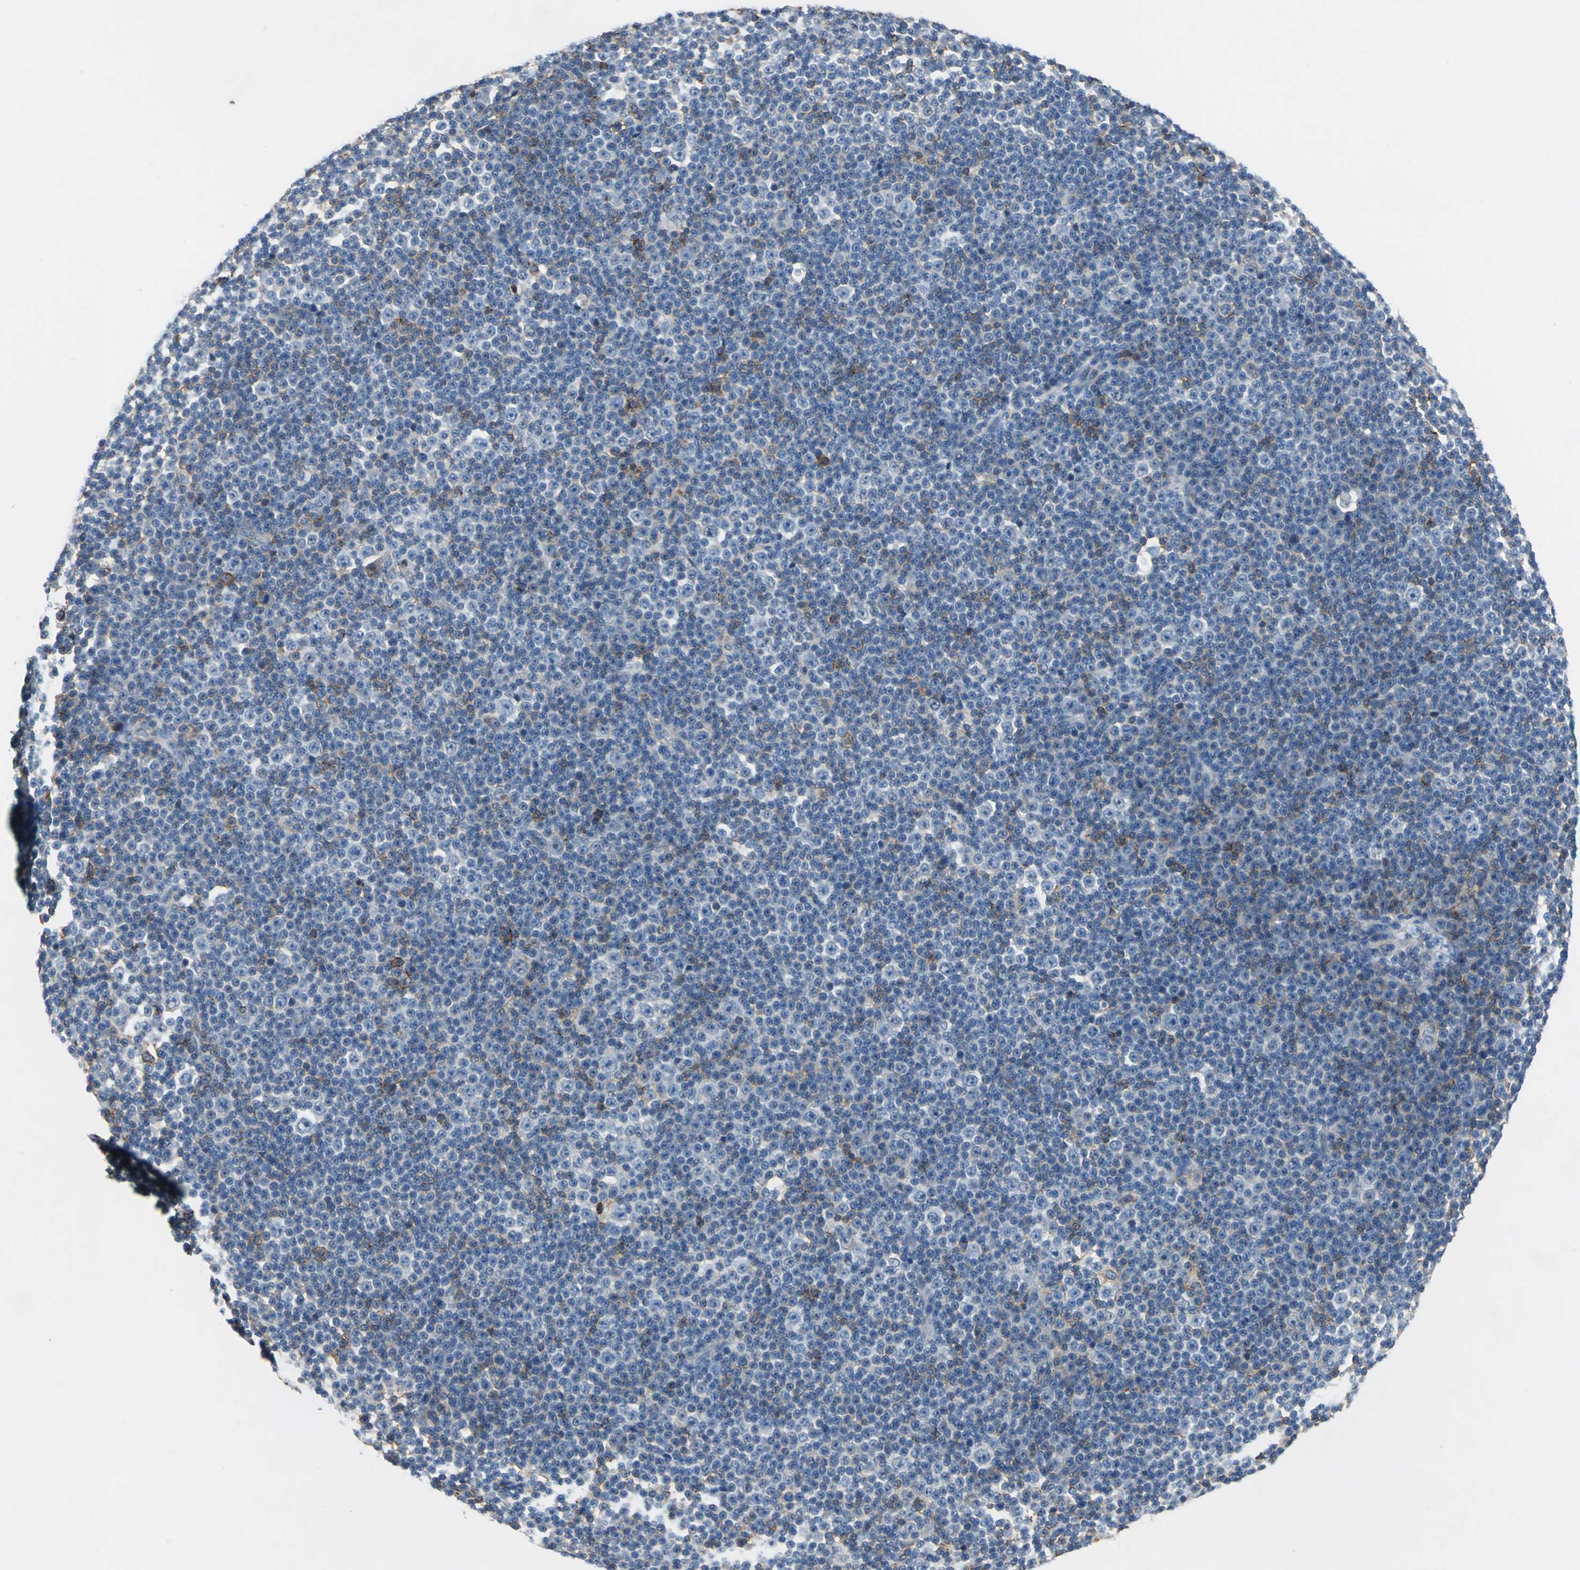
{"staining": {"intensity": "weak", "quantity": "<25%", "location": "cytoplasmic/membranous"}, "tissue": "lymphoma", "cell_type": "Tumor cells", "image_type": "cancer", "snomed": [{"axis": "morphology", "description": "Malignant lymphoma, non-Hodgkin's type, Low grade"}, {"axis": "topography", "description": "Lymph node"}], "caption": "This is an IHC micrograph of lymphoma. There is no positivity in tumor cells.", "gene": "CD44", "patient": {"sex": "female", "age": 67}}